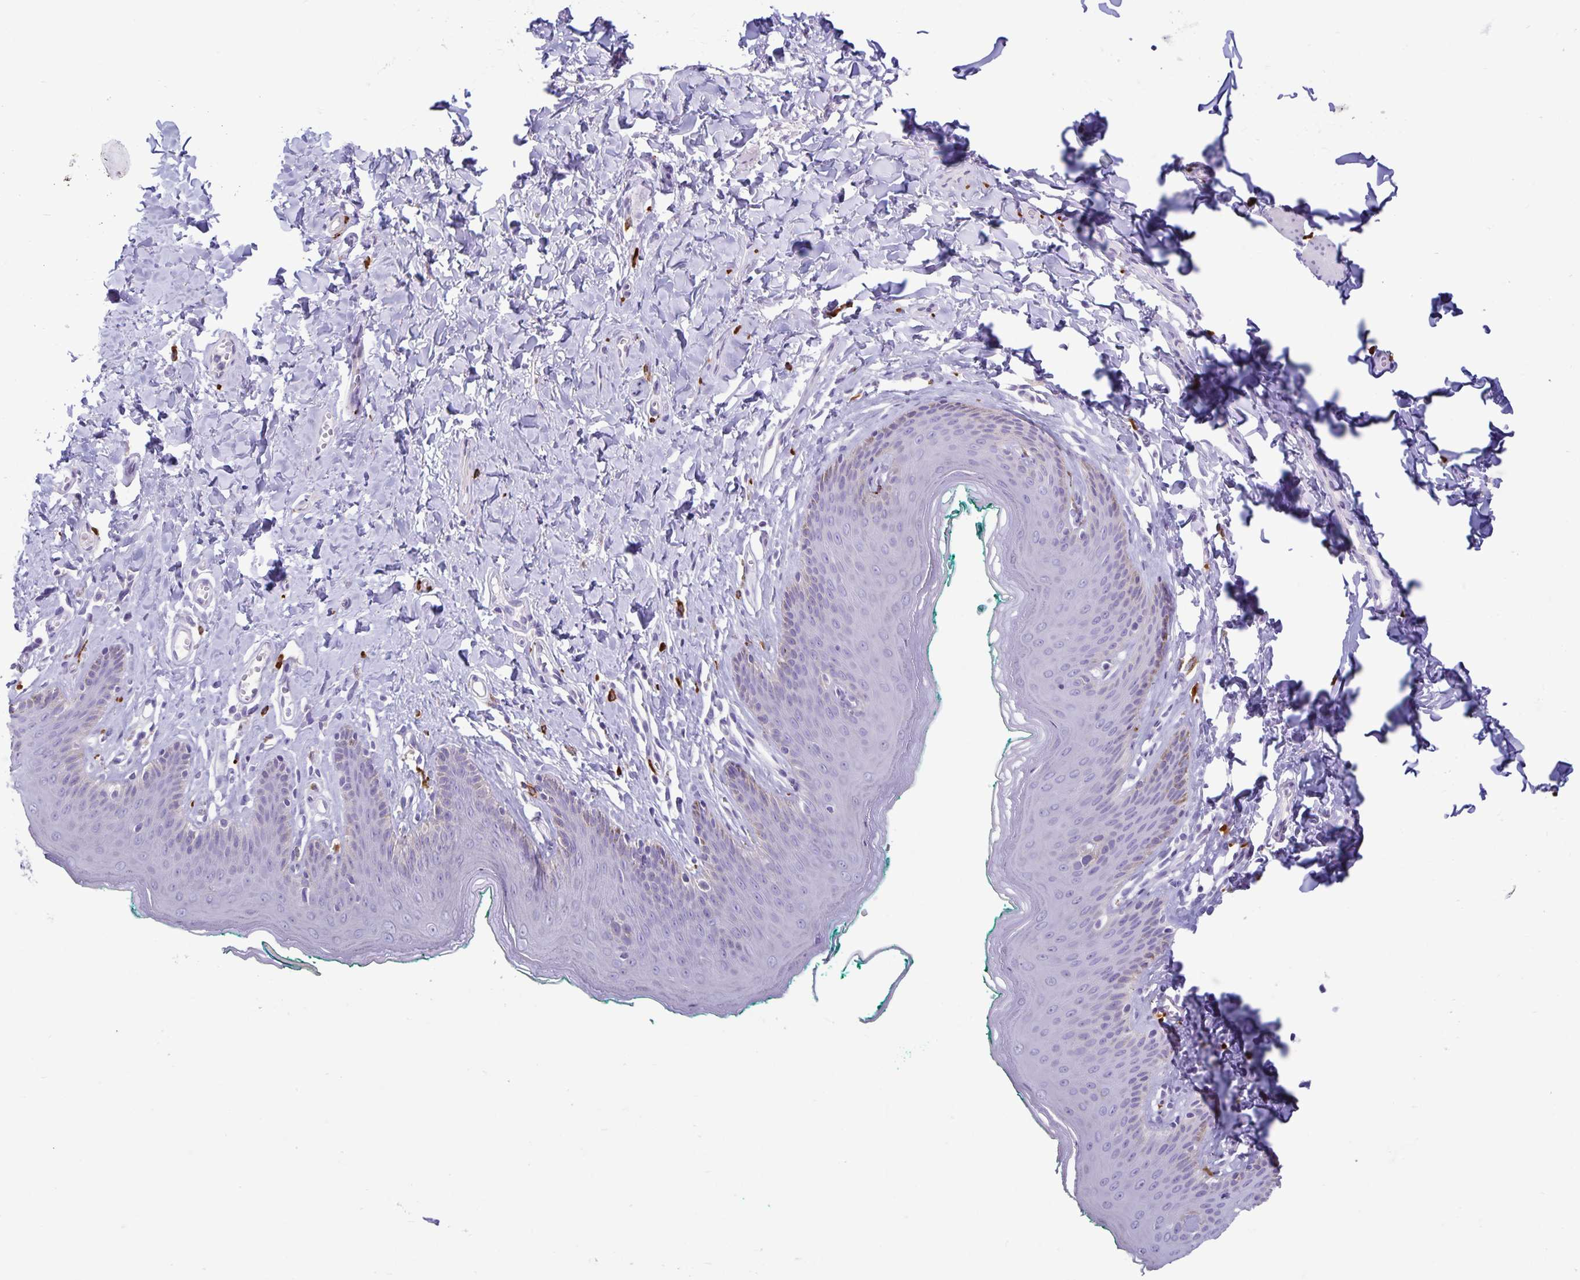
{"staining": {"intensity": "negative", "quantity": "none", "location": "none"}, "tissue": "skin", "cell_type": "Epidermal cells", "image_type": "normal", "snomed": [{"axis": "morphology", "description": "Normal tissue, NOS"}, {"axis": "topography", "description": "Vulva"}, {"axis": "topography", "description": "Peripheral nerve tissue"}], "caption": "Epidermal cells show no significant staining in unremarkable skin. Nuclei are stained in blue.", "gene": "IBTK", "patient": {"sex": "female", "age": 66}}